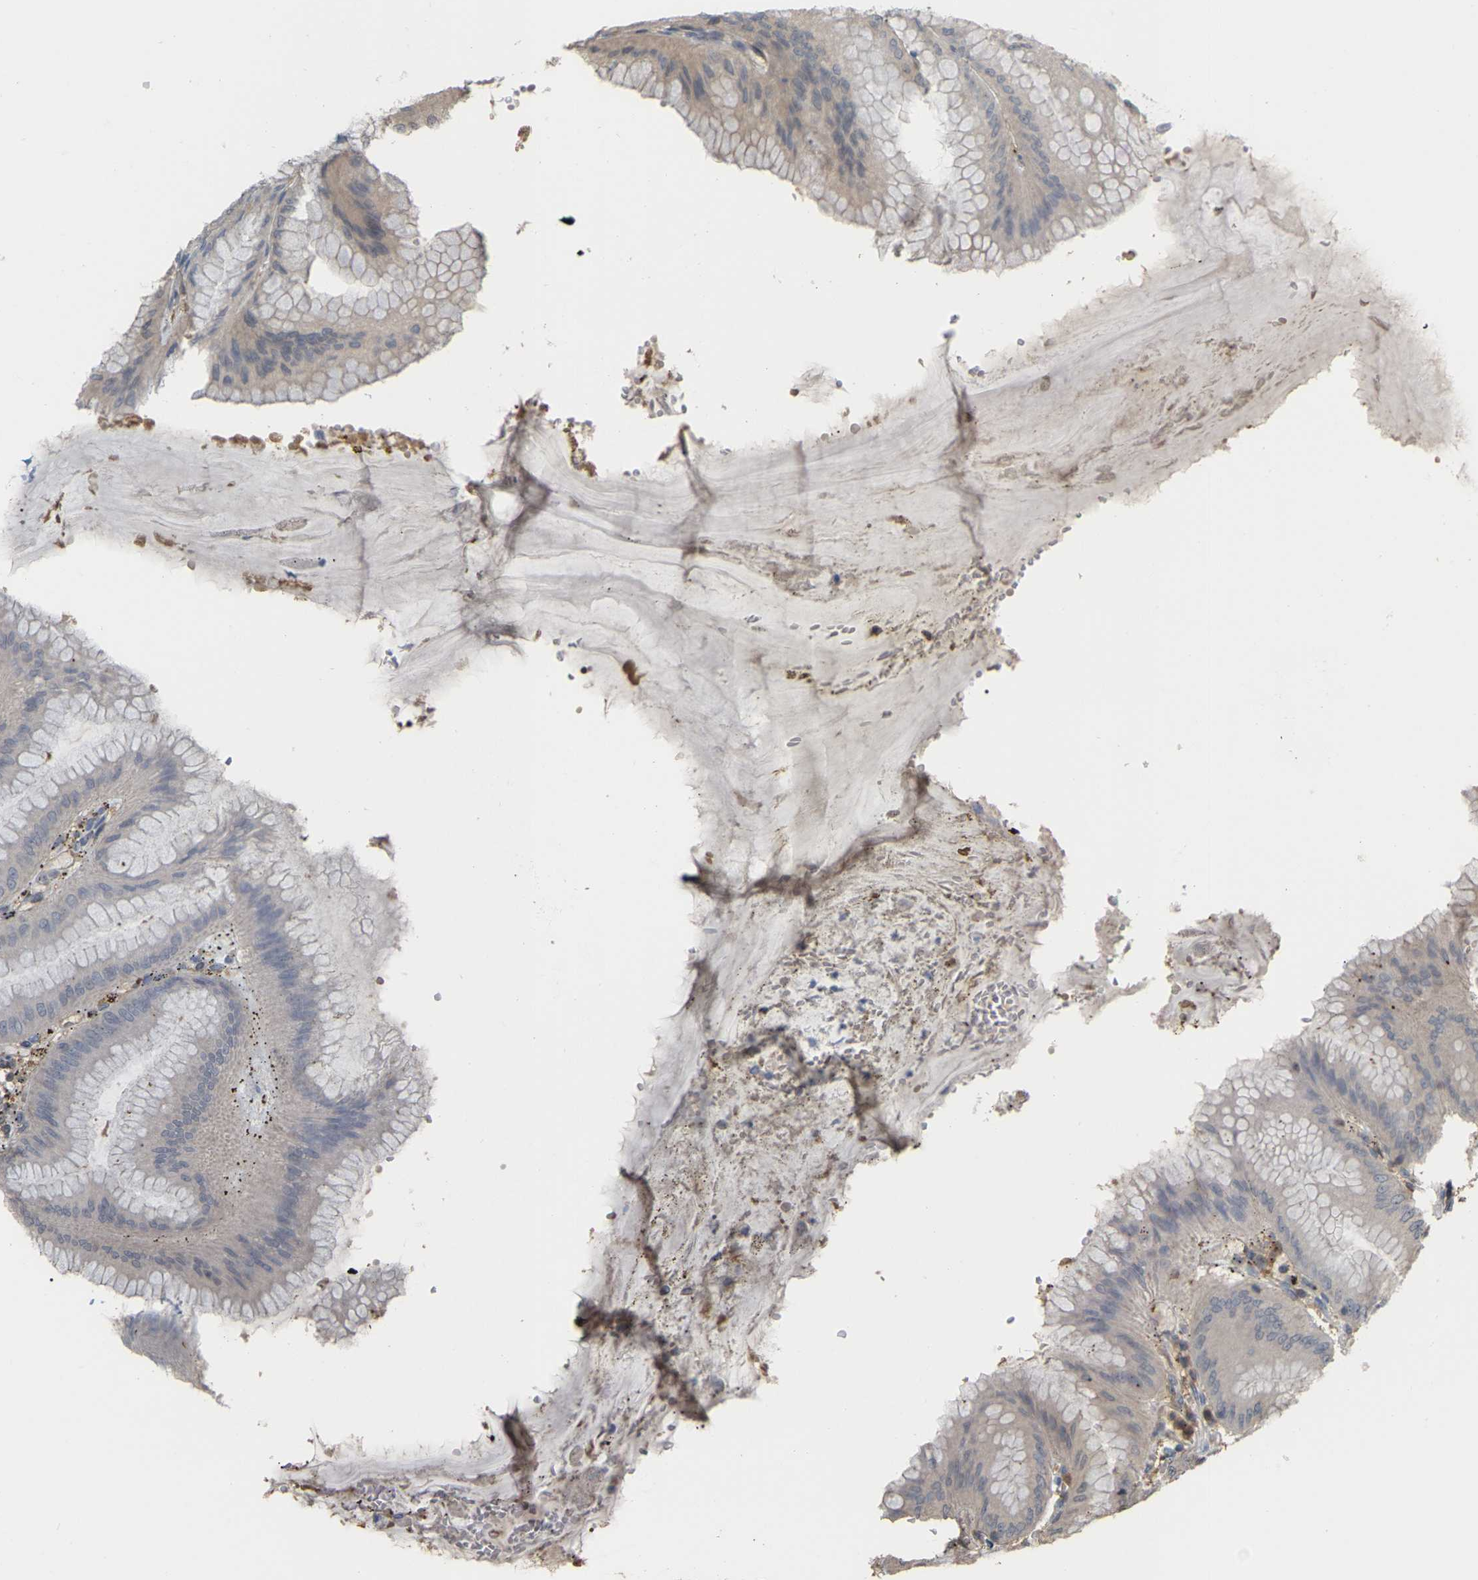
{"staining": {"intensity": "weak", "quantity": ">75%", "location": "cytoplasmic/membranous"}, "tissue": "stomach", "cell_type": "Glandular cells", "image_type": "normal", "snomed": [{"axis": "morphology", "description": "Normal tissue, NOS"}, {"axis": "topography", "description": "Stomach, lower"}], "caption": "An immunohistochemistry (IHC) image of unremarkable tissue is shown. Protein staining in brown shows weak cytoplasmic/membranous positivity in stomach within glandular cells. (DAB = brown stain, brightfield microscopy at high magnification).", "gene": "MTPN", "patient": {"sex": "male", "age": 71}}